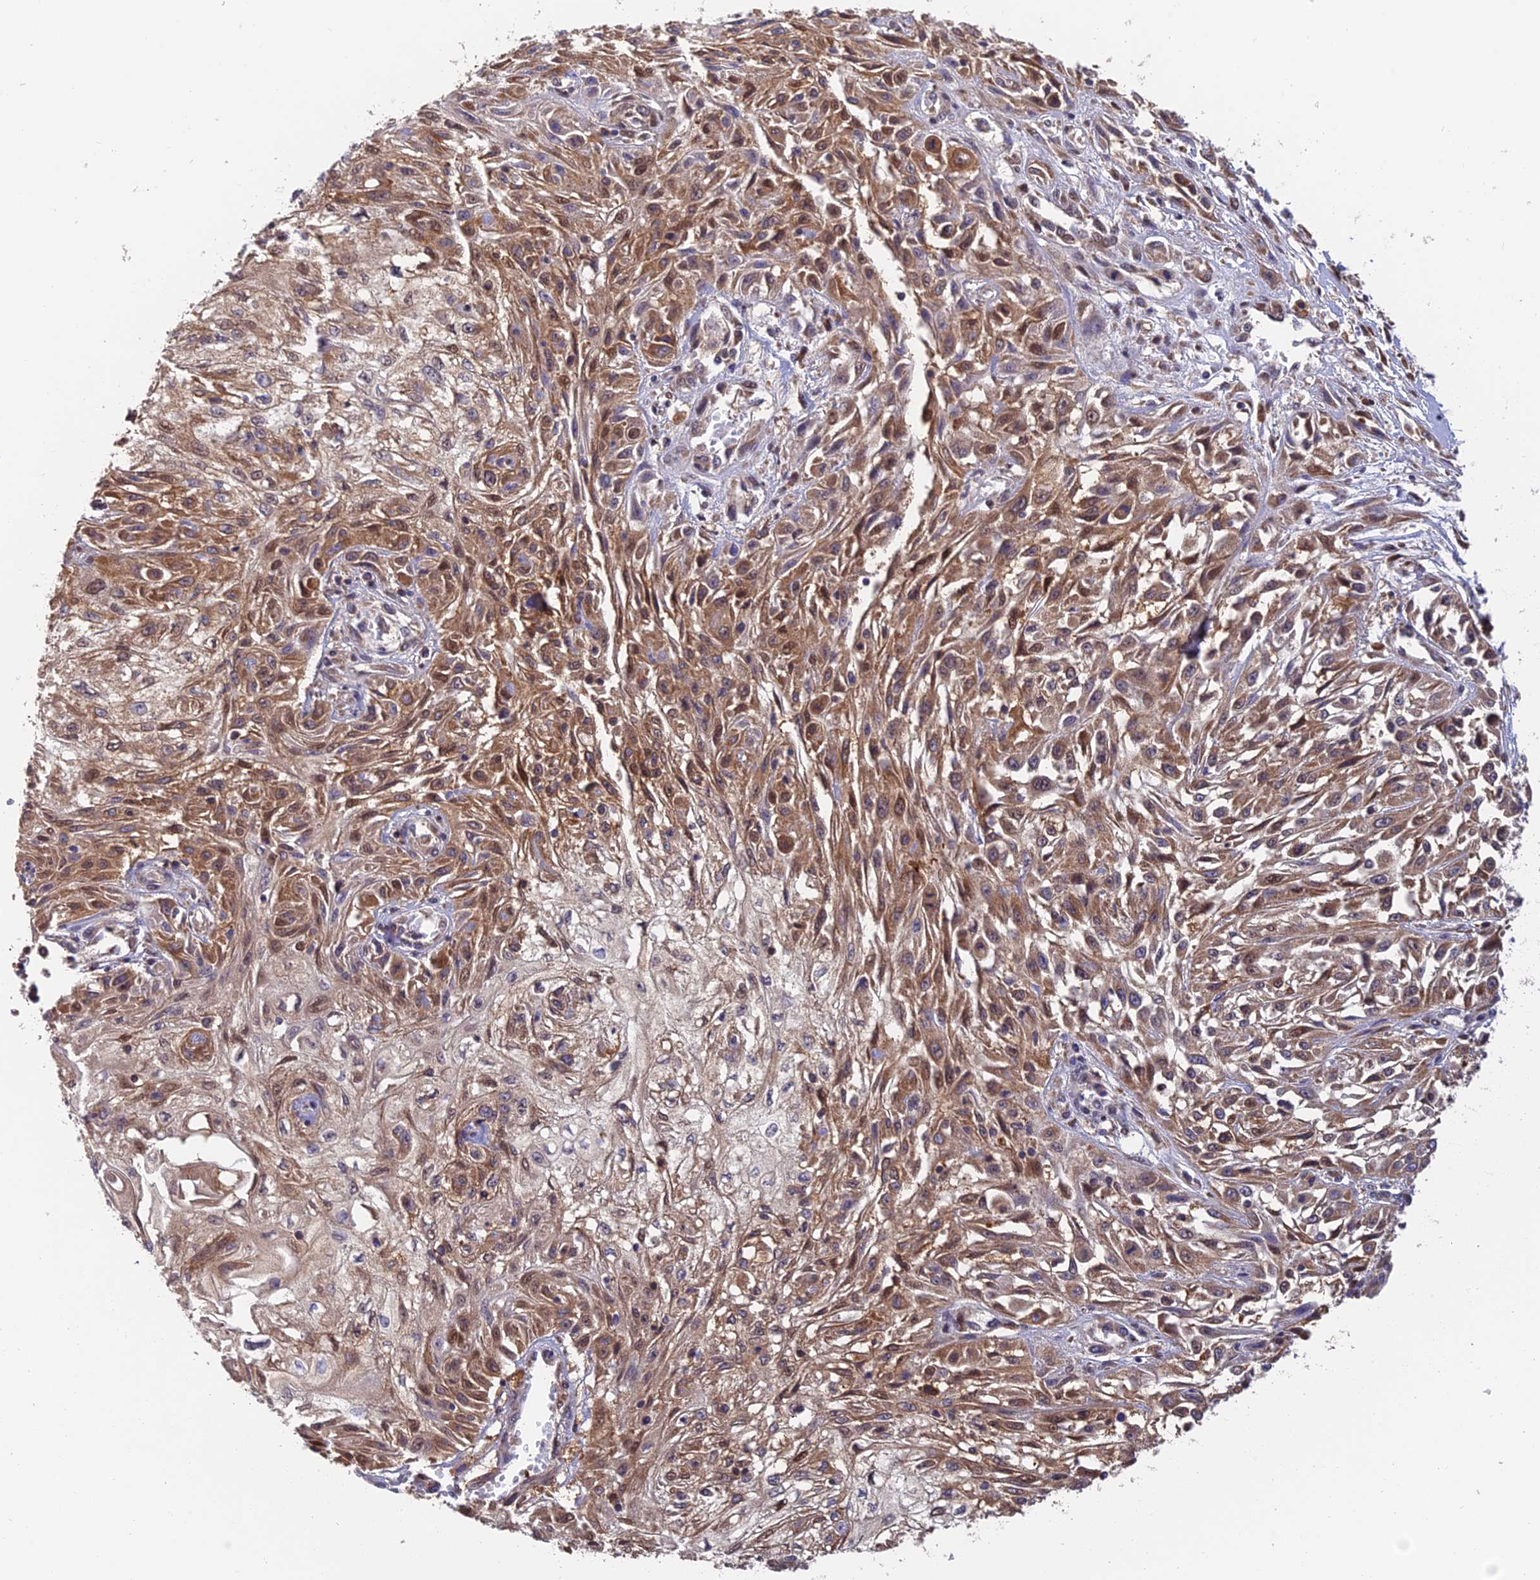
{"staining": {"intensity": "moderate", "quantity": ">75%", "location": "cytoplasmic/membranous,nuclear"}, "tissue": "skin cancer", "cell_type": "Tumor cells", "image_type": "cancer", "snomed": [{"axis": "morphology", "description": "Squamous cell carcinoma, NOS"}, {"axis": "morphology", "description": "Squamous cell carcinoma, metastatic, NOS"}, {"axis": "topography", "description": "Skin"}, {"axis": "topography", "description": "Lymph node"}], "caption": "This image demonstrates skin cancer (metastatic squamous cell carcinoma) stained with IHC to label a protein in brown. The cytoplasmic/membranous and nuclear of tumor cells show moderate positivity for the protein. Nuclei are counter-stained blue.", "gene": "IPO5", "patient": {"sex": "male", "age": 75}}